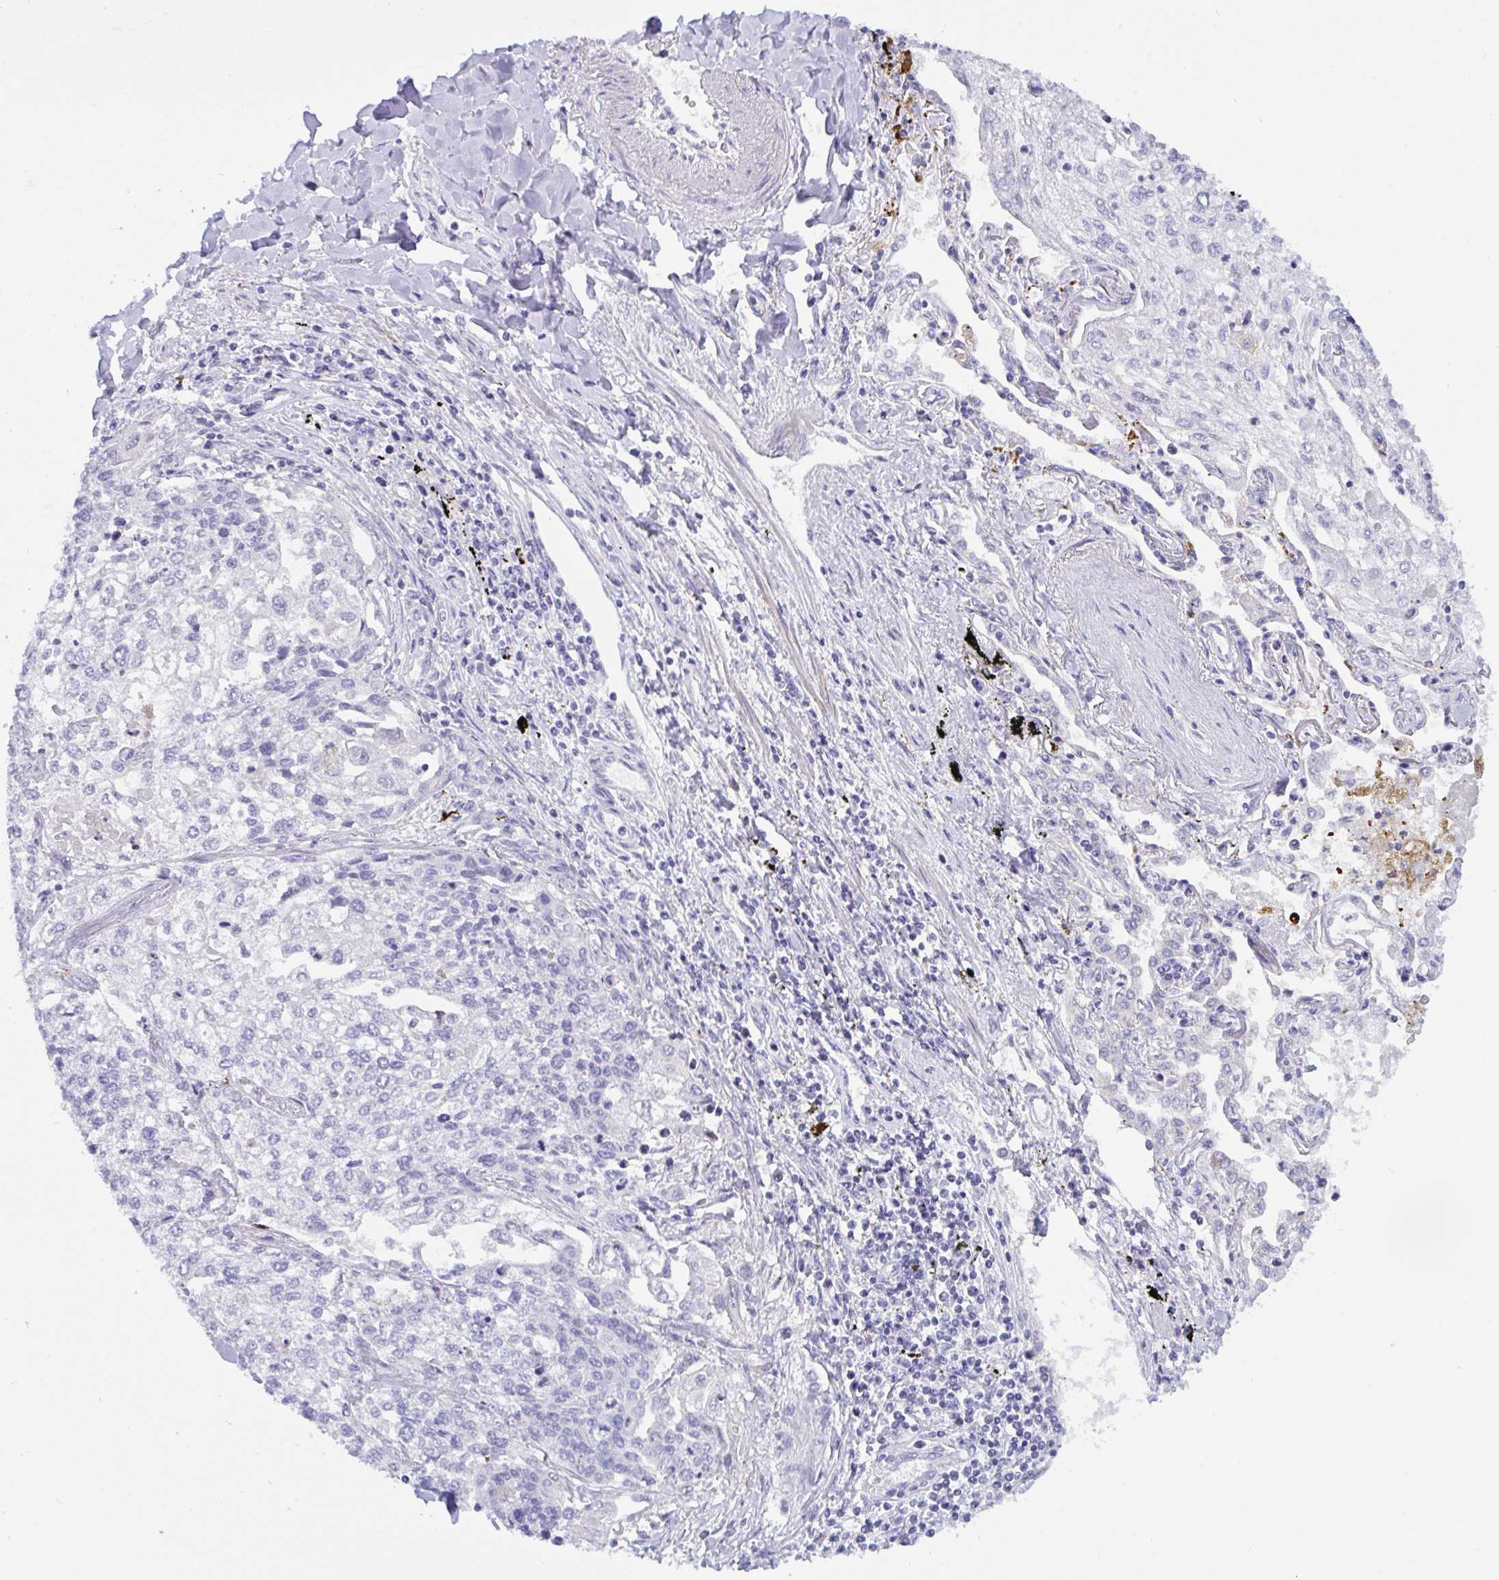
{"staining": {"intensity": "negative", "quantity": "none", "location": "none"}, "tissue": "lung cancer", "cell_type": "Tumor cells", "image_type": "cancer", "snomed": [{"axis": "morphology", "description": "Squamous cell carcinoma, NOS"}, {"axis": "topography", "description": "Lung"}], "caption": "Immunohistochemistry (IHC) micrograph of squamous cell carcinoma (lung) stained for a protein (brown), which demonstrates no expression in tumor cells.", "gene": "DTX3", "patient": {"sex": "male", "age": 74}}